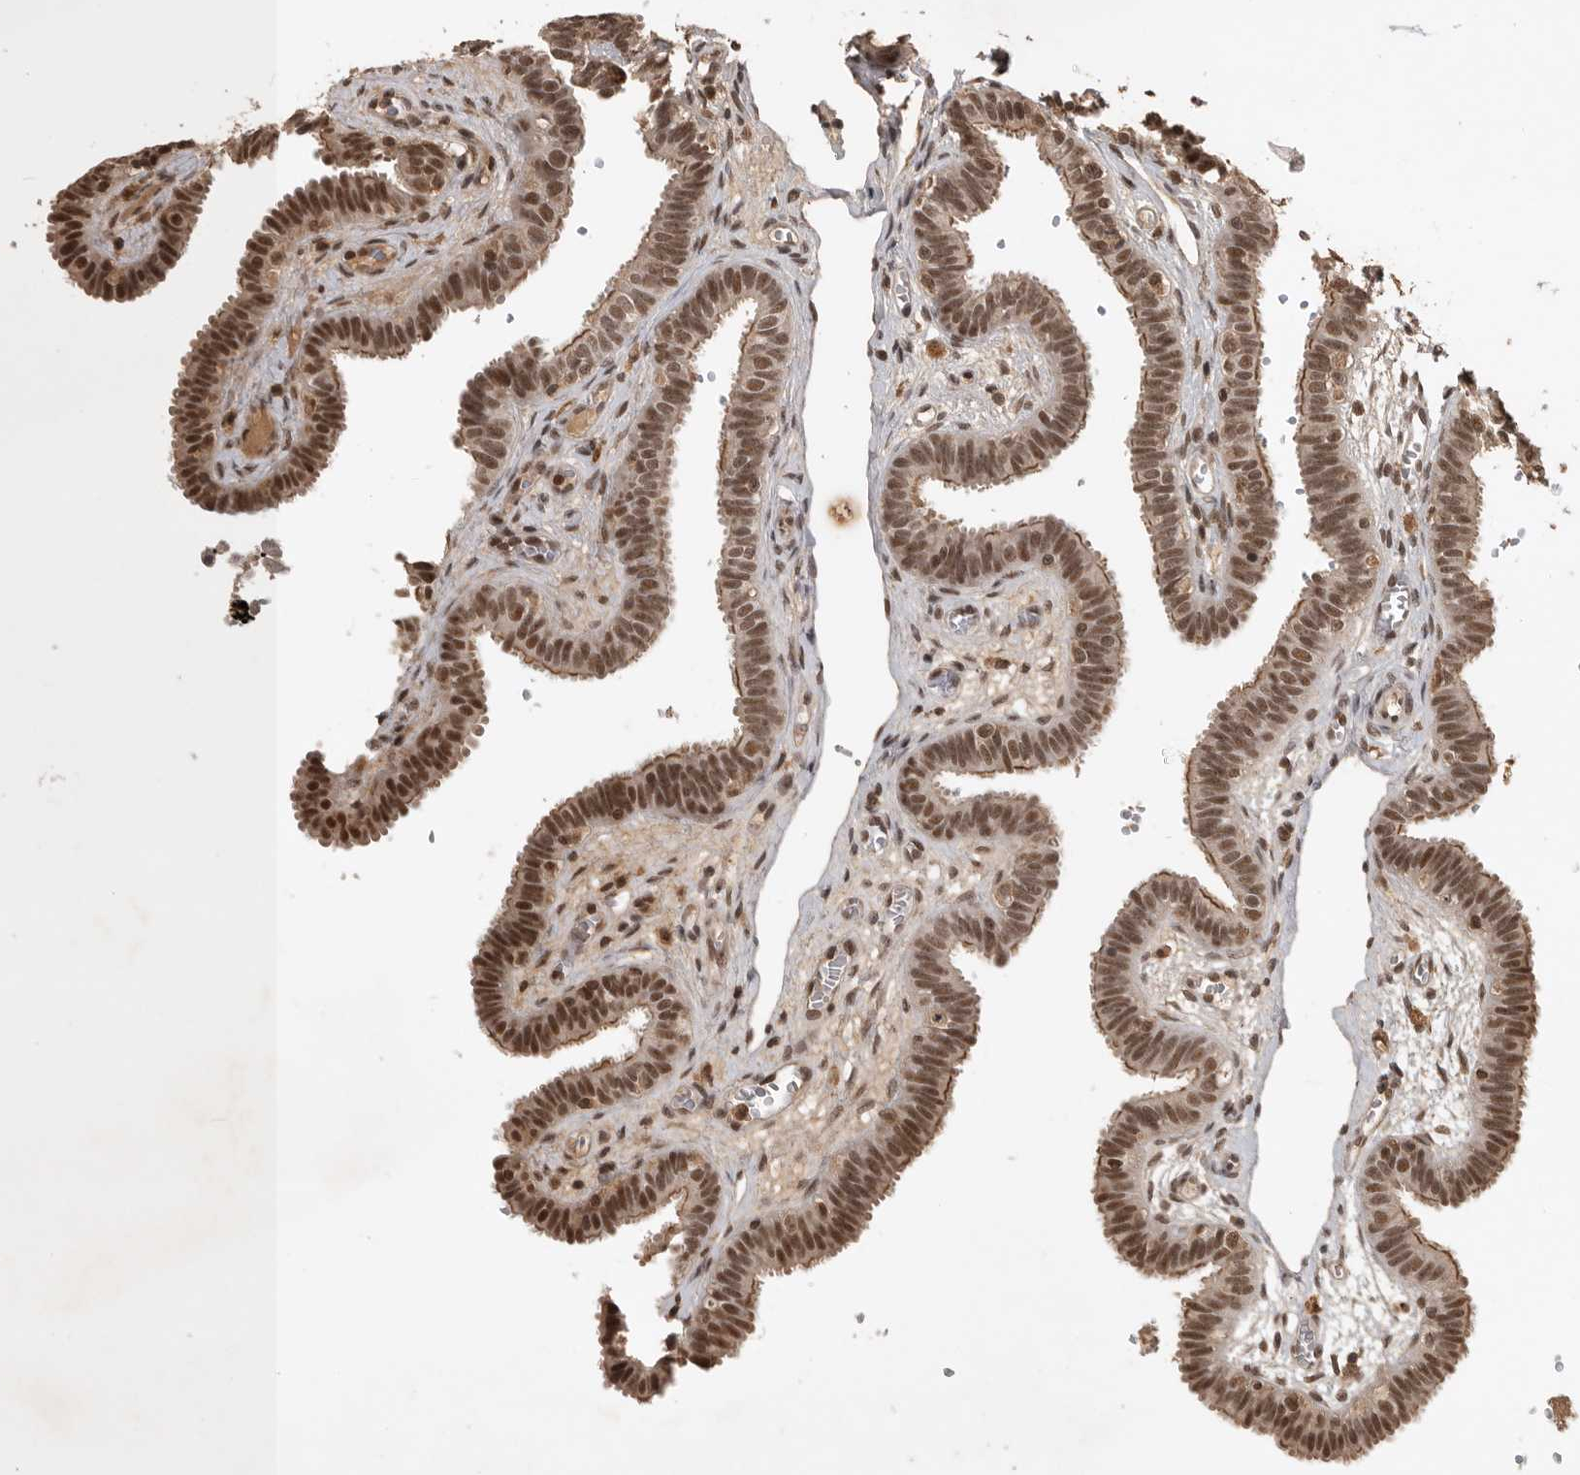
{"staining": {"intensity": "moderate", "quantity": ">75%", "location": "cytoplasmic/membranous,nuclear"}, "tissue": "fallopian tube", "cell_type": "Glandular cells", "image_type": "normal", "snomed": [{"axis": "morphology", "description": "Normal tissue, NOS"}, {"axis": "topography", "description": "Fallopian tube"}, {"axis": "topography", "description": "Placenta"}], "caption": "The micrograph demonstrates immunohistochemical staining of normal fallopian tube. There is moderate cytoplasmic/membranous,nuclear expression is seen in about >75% of glandular cells.", "gene": "CBLL1", "patient": {"sex": "female", "age": 32}}